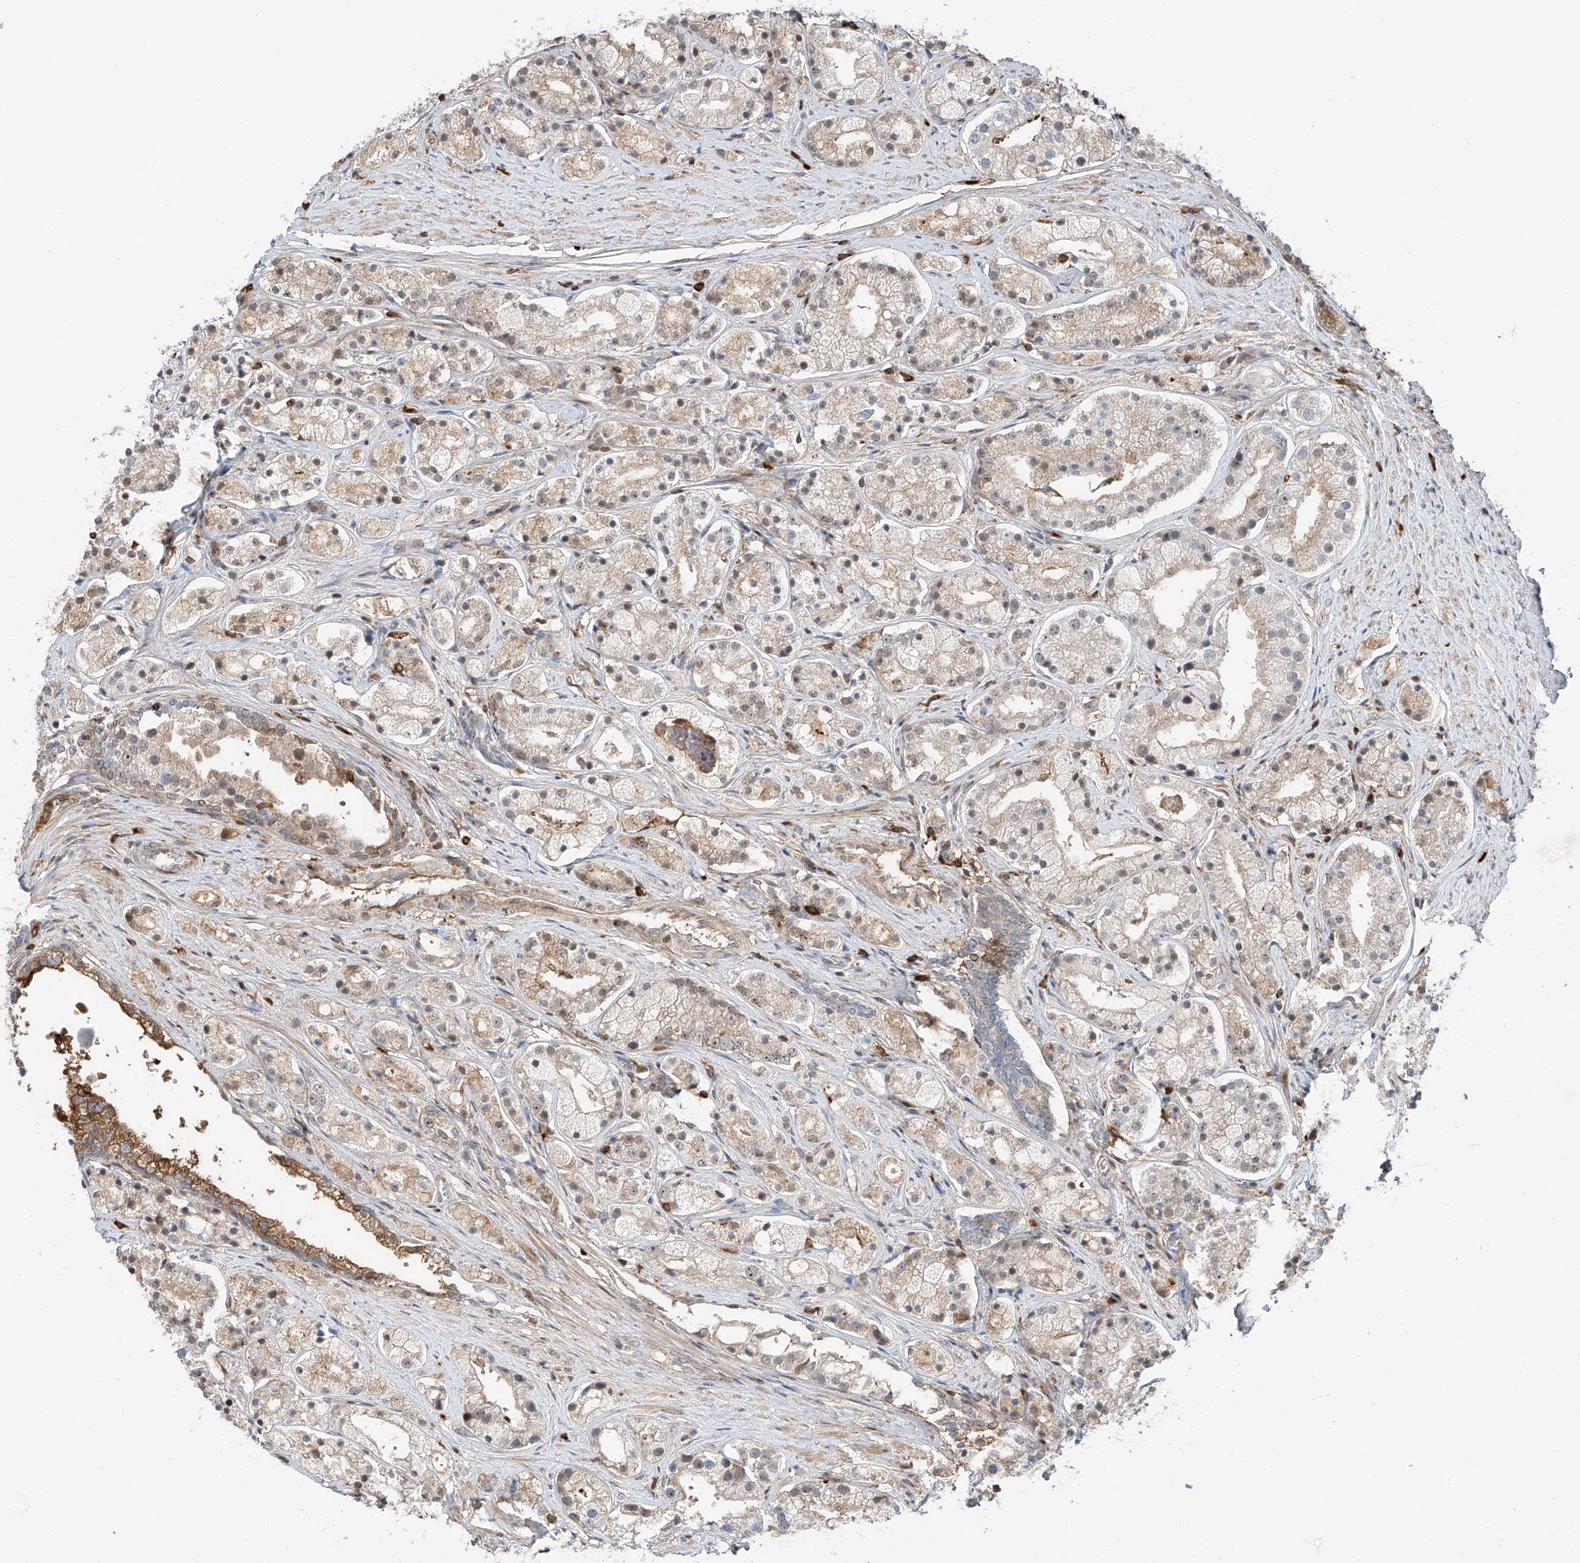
{"staining": {"intensity": "weak", "quantity": "<25%", "location": "cytoplasmic/membranous"}, "tissue": "prostate cancer", "cell_type": "Tumor cells", "image_type": "cancer", "snomed": [{"axis": "morphology", "description": "Adenocarcinoma, High grade"}, {"axis": "topography", "description": "Prostate"}], "caption": "Human prostate cancer stained for a protein using IHC exhibits no positivity in tumor cells.", "gene": "CEP162", "patient": {"sex": "male", "age": 69}}